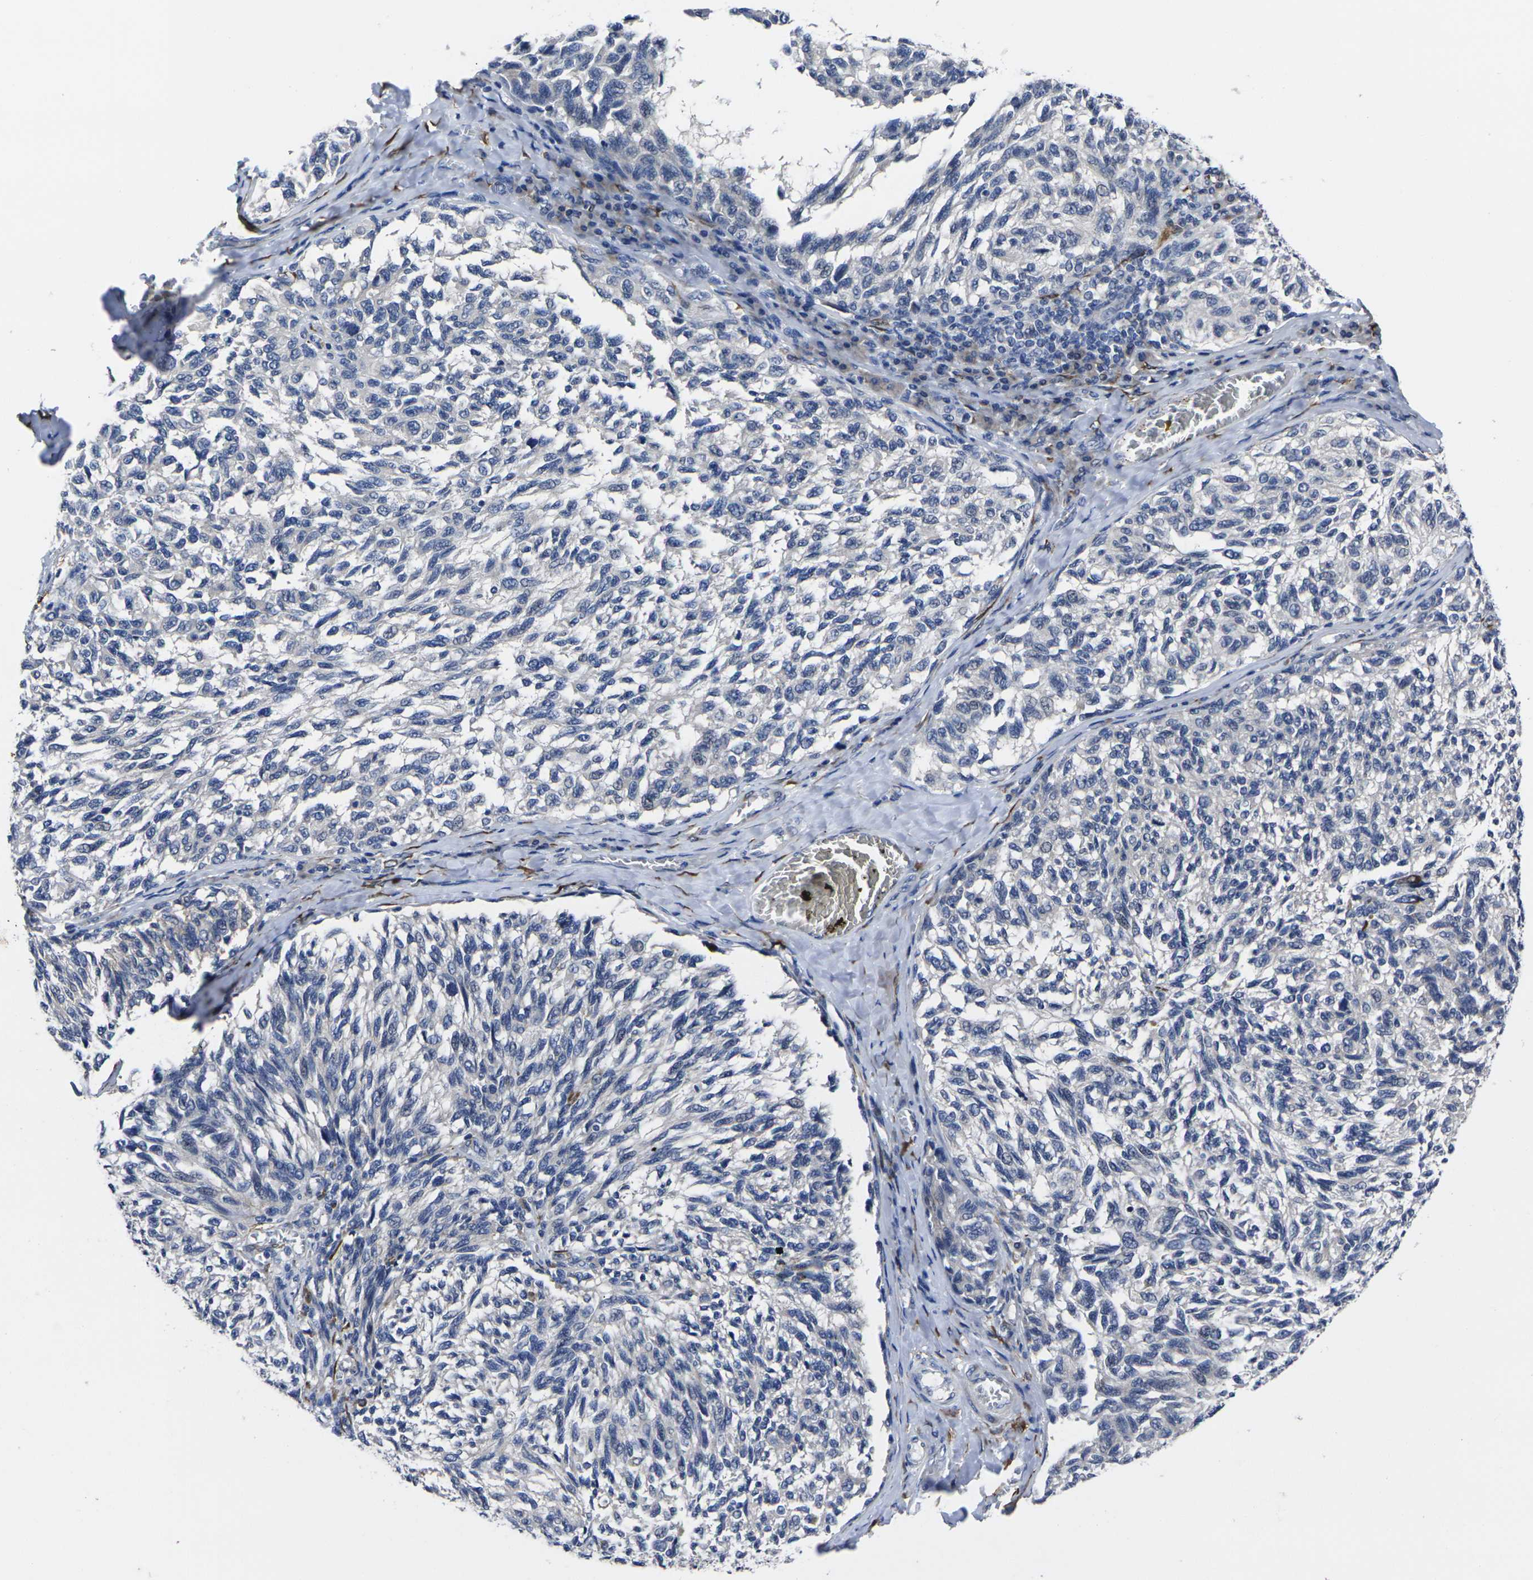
{"staining": {"intensity": "negative", "quantity": "none", "location": "none"}, "tissue": "melanoma", "cell_type": "Tumor cells", "image_type": "cancer", "snomed": [{"axis": "morphology", "description": "Malignant melanoma, NOS"}, {"axis": "topography", "description": "Skin"}], "caption": "Immunohistochemistry histopathology image of melanoma stained for a protein (brown), which reveals no positivity in tumor cells. (DAB (3,3'-diaminobenzidine) immunohistochemistry with hematoxylin counter stain).", "gene": "CYP2C8", "patient": {"sex": "female", "age": 73}}